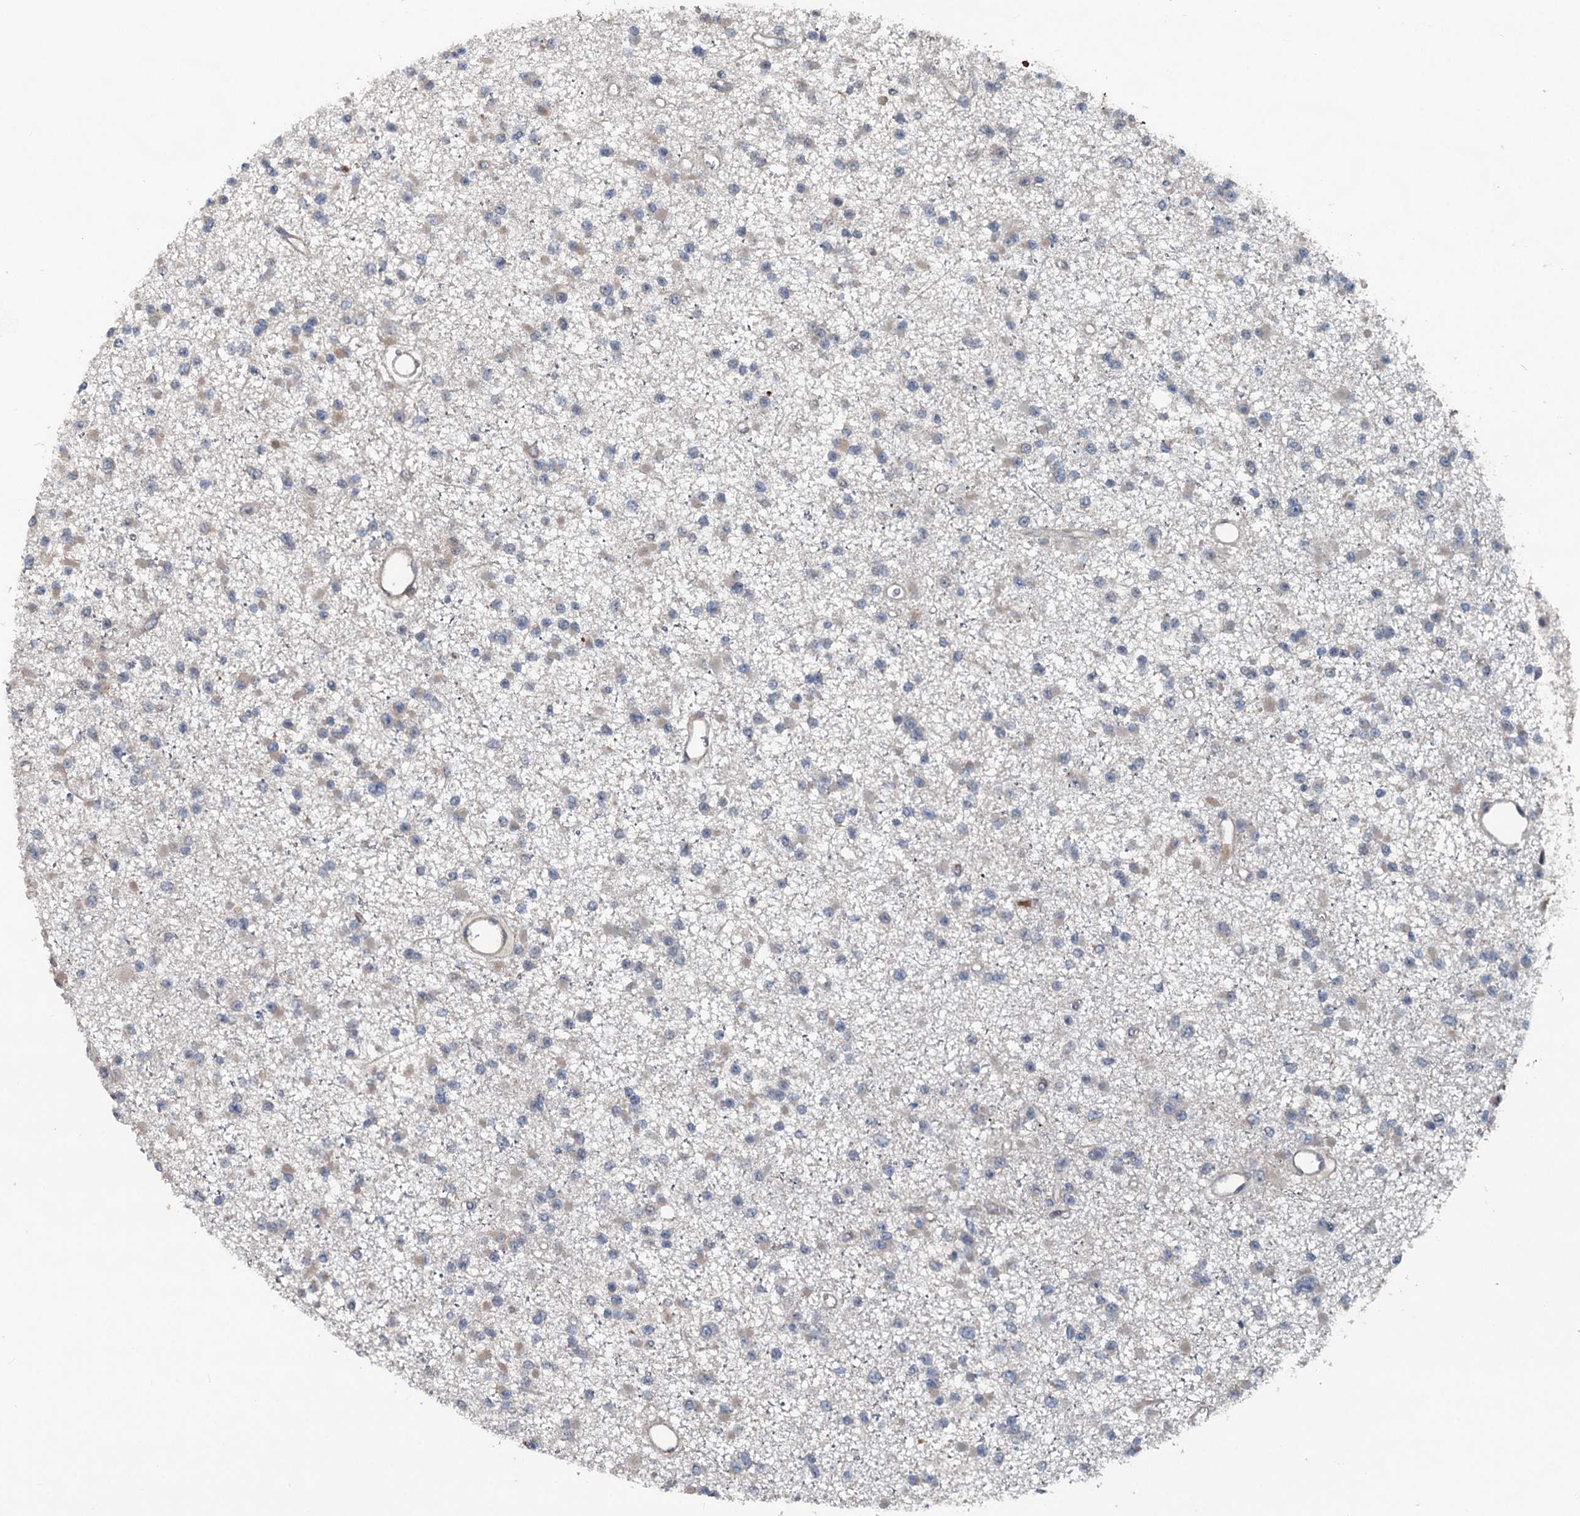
{"staining": {"intensity": "negative", "quantity": "none", "location": "none"}, "tissue": "glioma", "cell_type": "Tumor cells", "image_type": "cancer", "snomed": [{"axis": "morphology", "description": "Glioma, malignant, Low grade"}, {"axis": "topography", "description": "Brain"}], "caption": "An IHC photomicrograph of glioma is shown. There is no staining in tumor cells of glioma.", "gene": "TEDC1", "patient": {"sex": "female", "age": 22}}